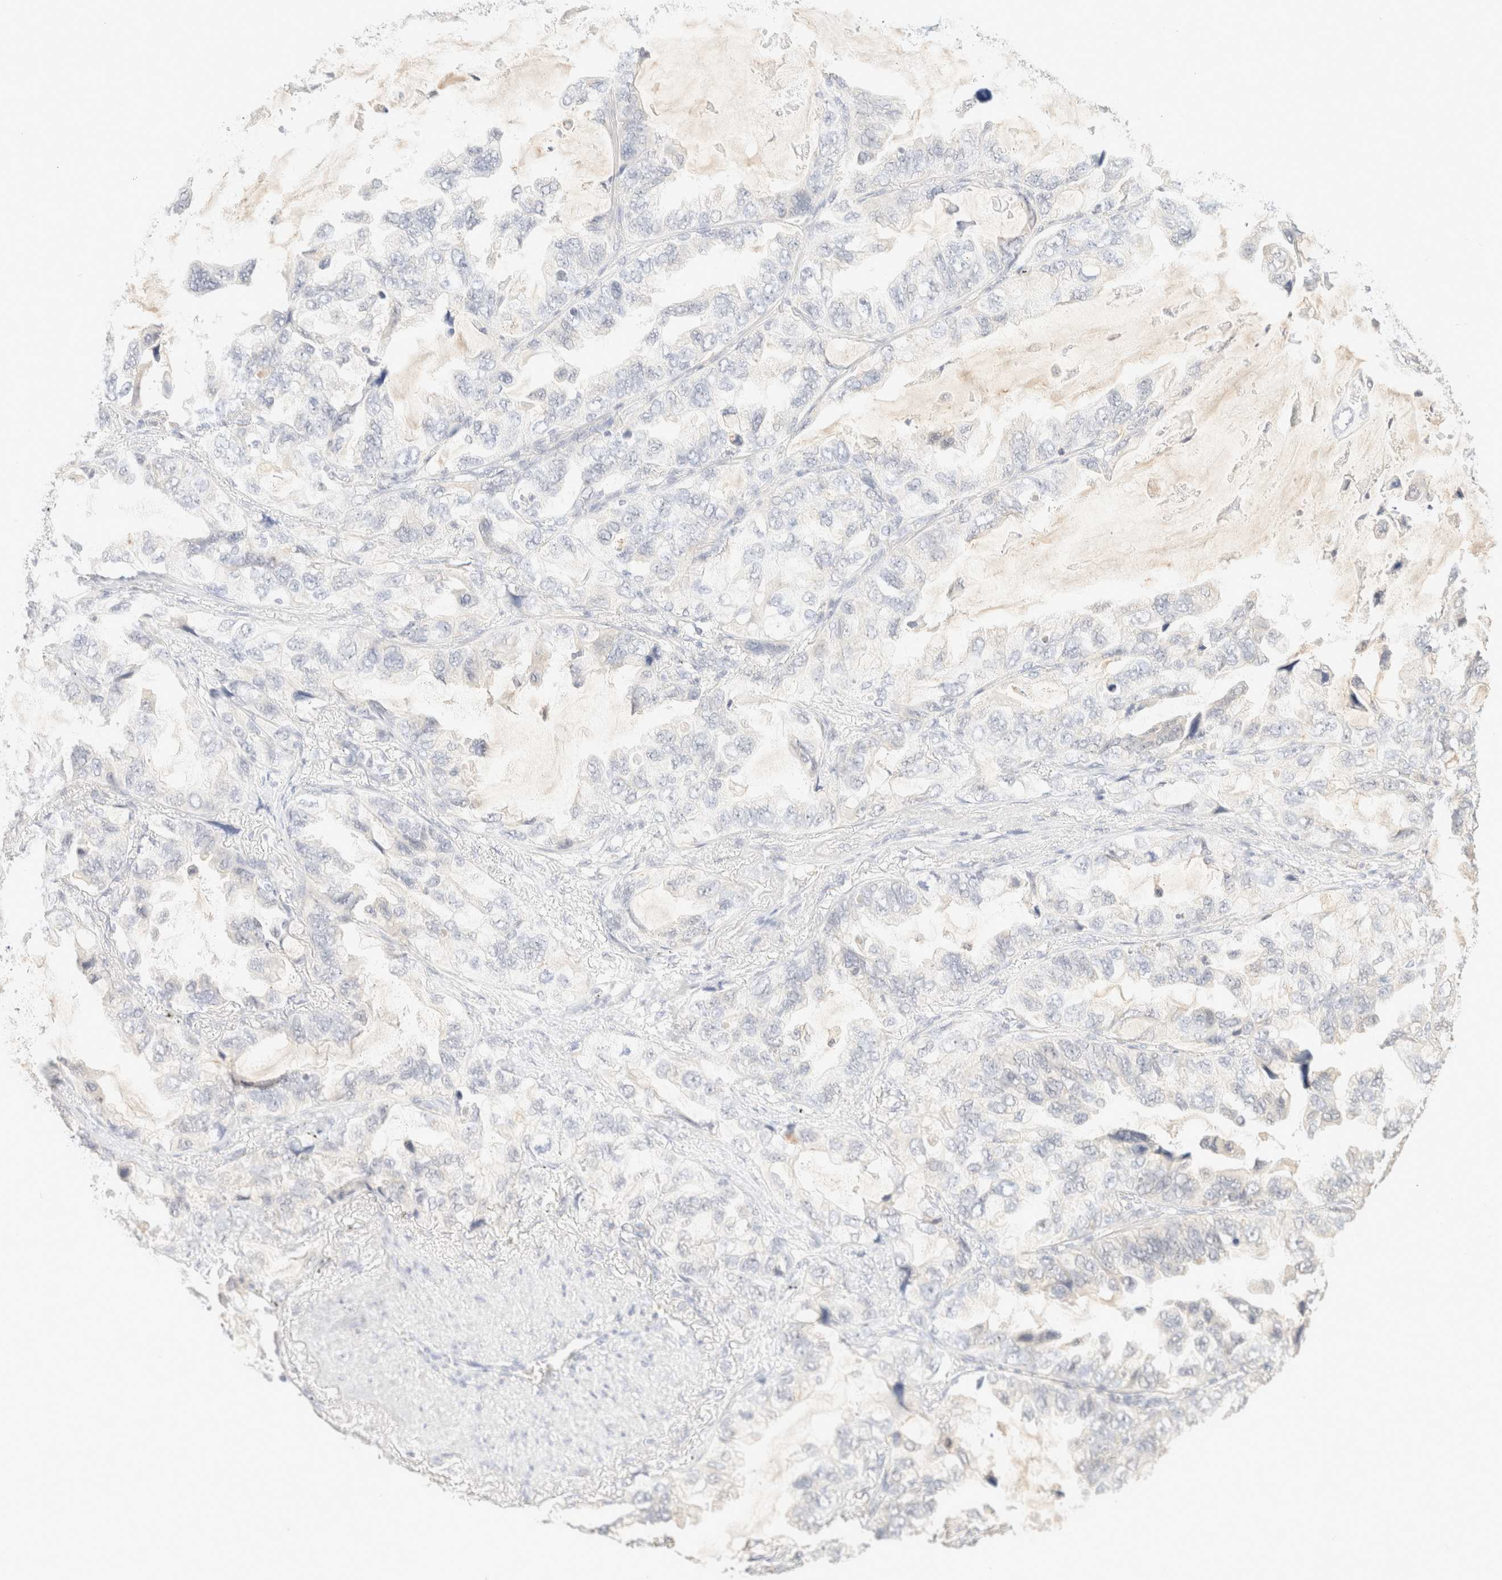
{"staining": {"intensity": "negative", "quantity": "none", "location": "none"}, "tissue": "lung cancer", "cell_type": "Tumor cells", "image_type": "cancer", "snomed": [{"axis": "morphology", "description": "Squamous cell carcinoma, NOS"}, {"axis": "topography", "description": "Lung"}], "caption": "Immunohistochemistry (IHC) of squamous cell carcinoma (lung) displays no expression in tumor cells.", "gene": "TIMD4", "patient": {"sex": "female", "age": 73}}